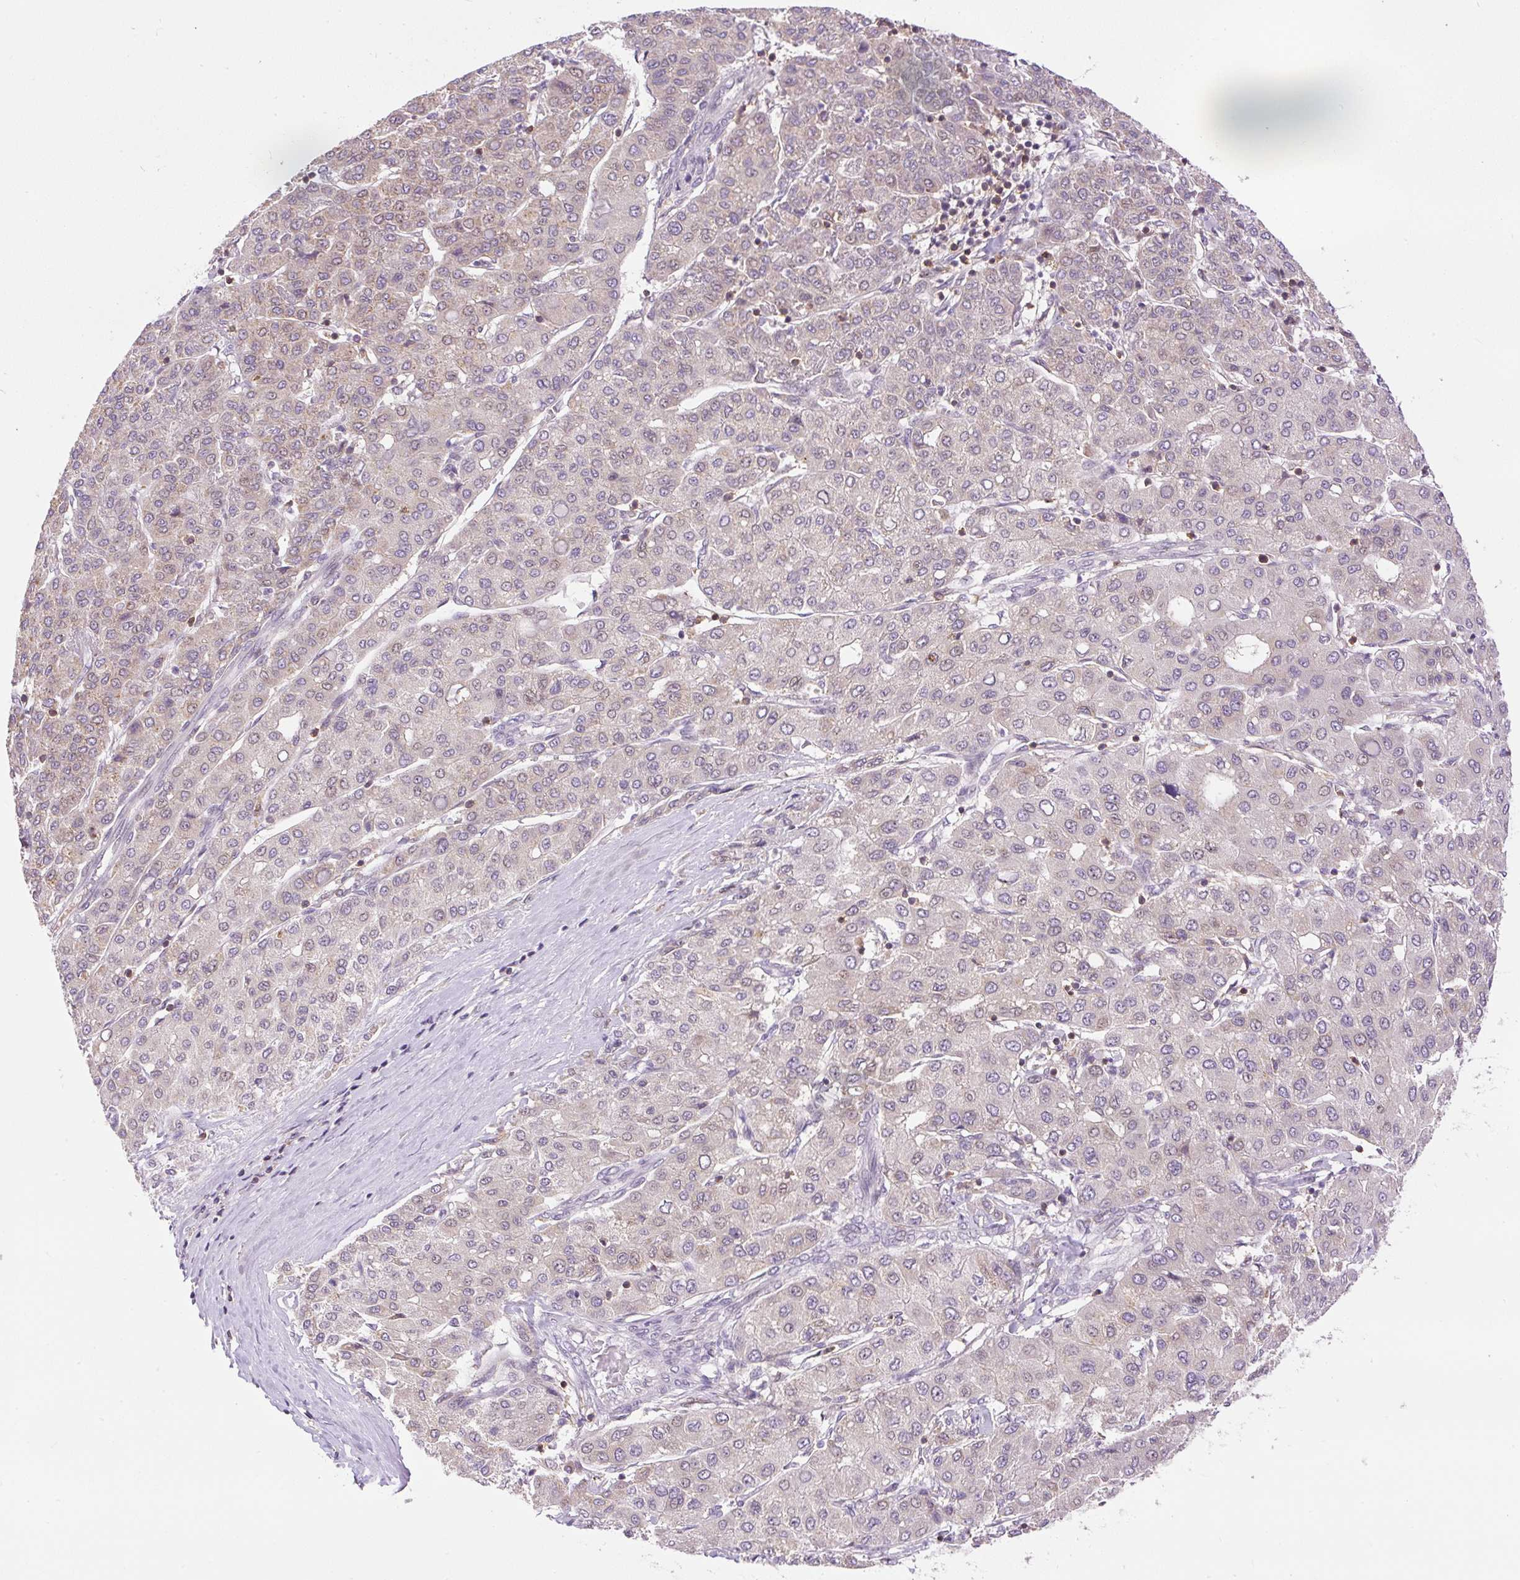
{"staining": {"intensity": "weak", "quantity": "<25%", "location": "cytoplasmic/membranous,nuclear"}, "tissue": "liver cancer", "cell_type": "Tumor cells", "image_type": "cancer", "snomed": [{"axis": "morphology", "description": "Carcinoma, Hepatocellular, NOS"}, {"axis": "topography", "description": "Liver"}], "caption": "The image demonstrates no significant expression in tumor cells of liver cancer (hepatocellular carcinoma).", "gene": "CARD11", "patient": {"sex": "male", "age": 65}}